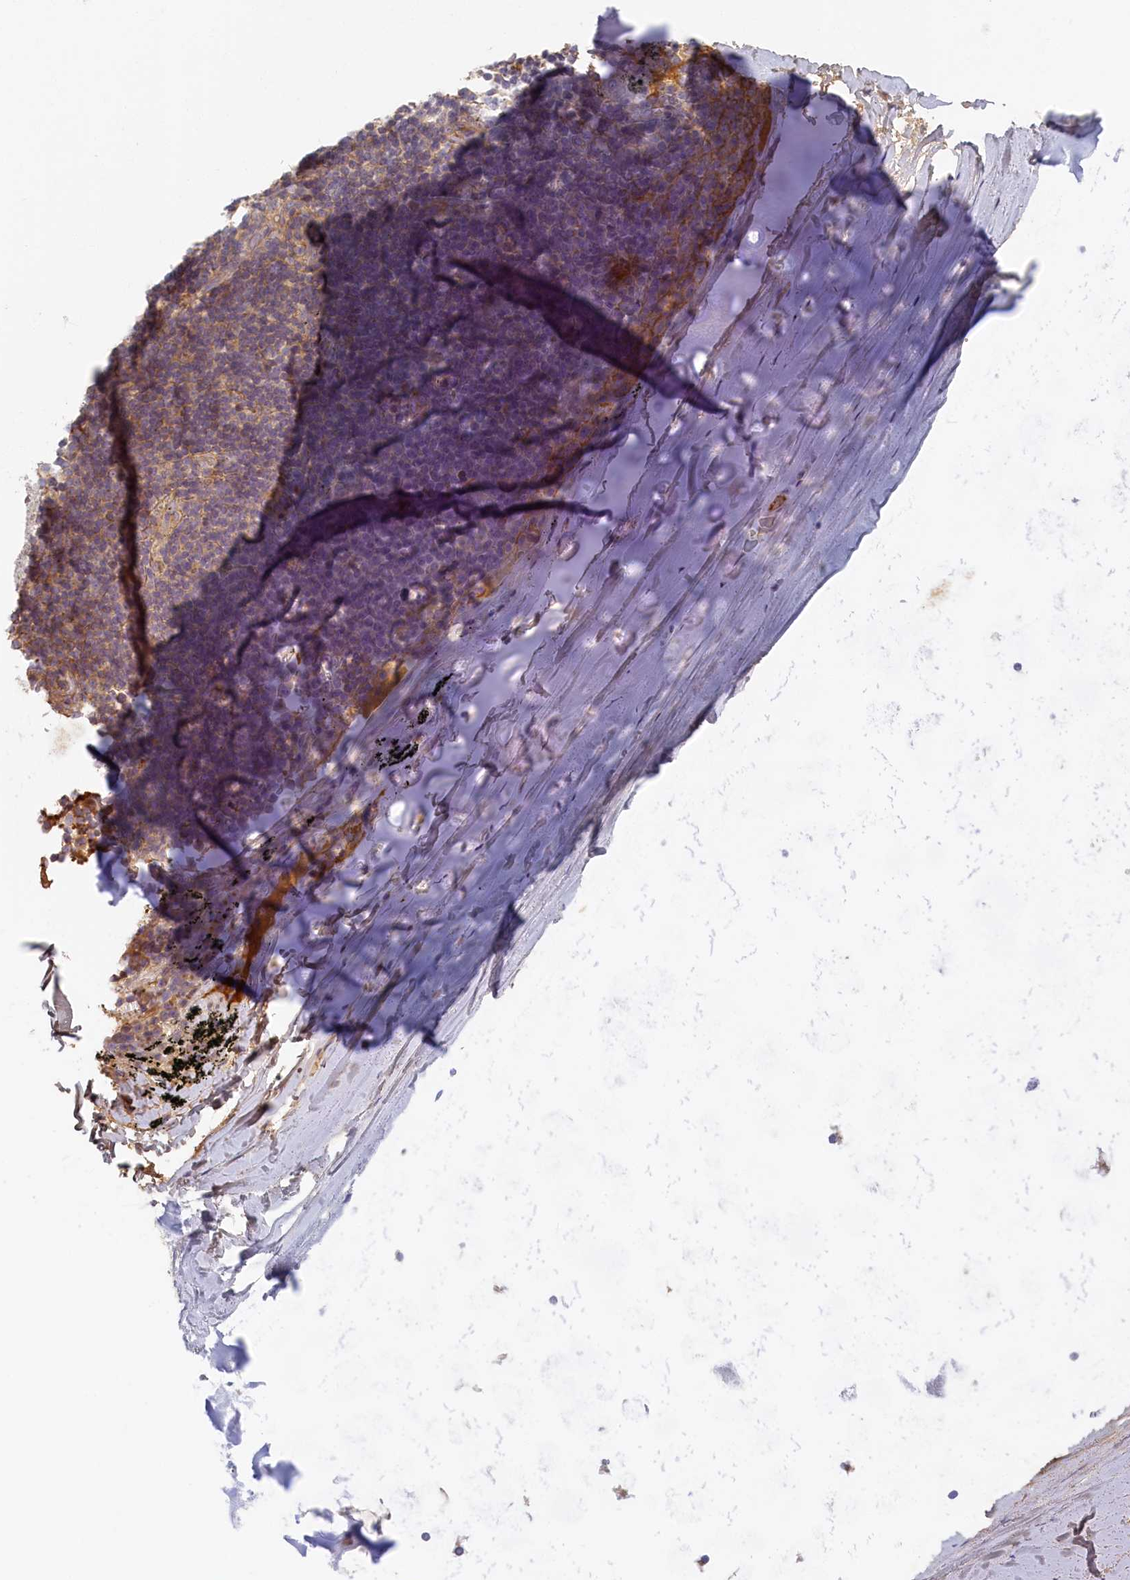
{"staining": {"intensity": "moderate", "quantity": ">75%", "location": "cytoplasmic/membranous"}, "tissue": "adipose tissue", "cell_type": "Adipocytes", "image_type": "normal", "snomed": [{"axis": "morphology", "description": "Normal tissue, NOS"}, {"axis": "topography", "description": "Lymph node"}, {"axis": "topography", "description": "Bronchus"}], "caption": "The histopathology image exhibits a brown stain indicating the presence of a protein in the cytoplasmic/membranous of adipocytes in adipose tissue.", "gene": "STX16", "patient": {"sex": "male", "age": 63}}